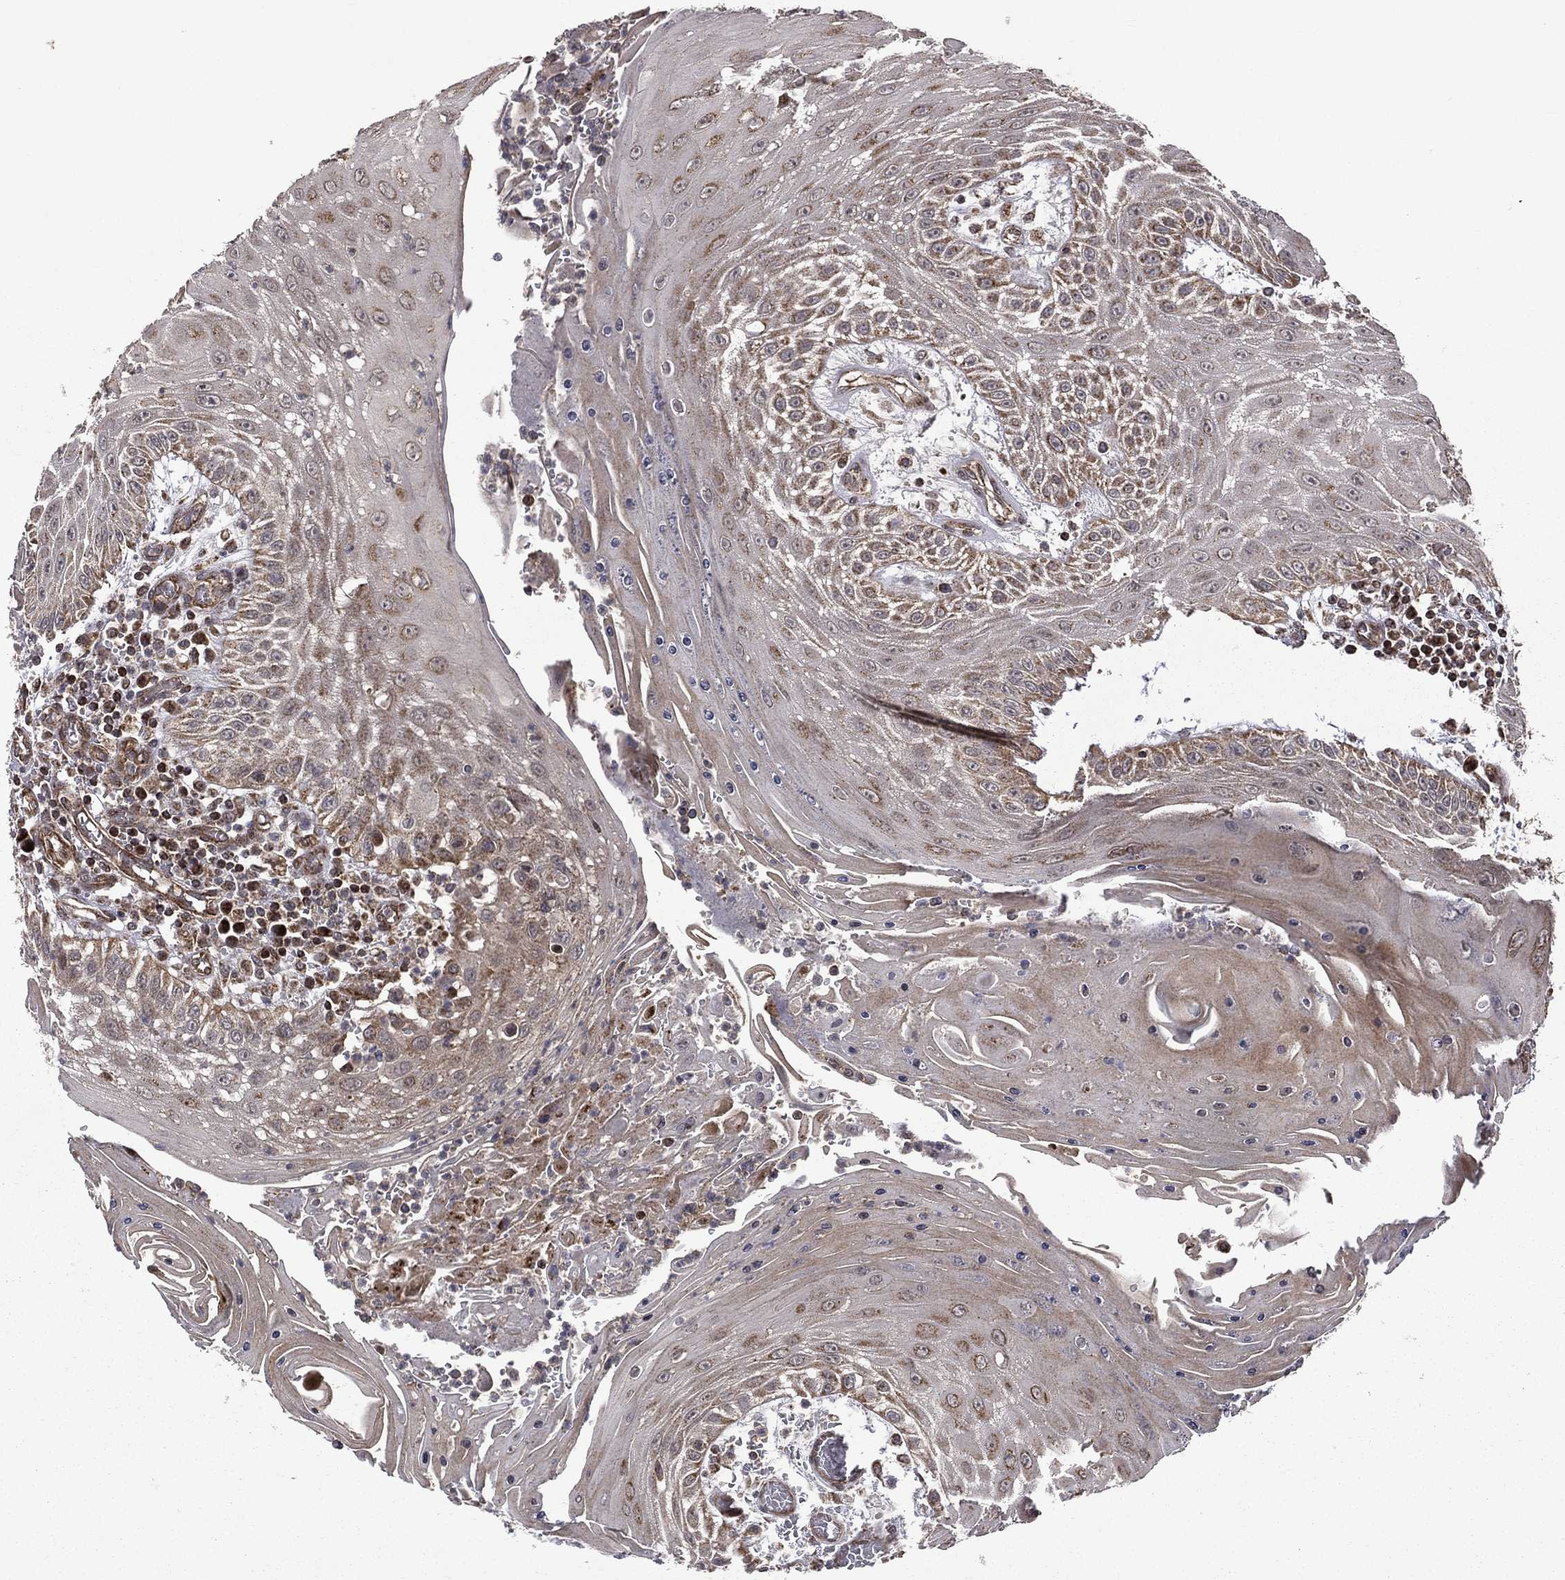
{"staining": {"intensity": "moderate", "quantity": "25%-75%", "location": "cytoplasmic/membranous"}, "tissue": "head and neck cancer", "cell_type": "Tumor cells", "image_type": "cancer", "snomed": [{"axis": "morphology", "description": "Squamous cell carcinoma, NOS"}, {"axis": "topography", "description": "Oral tissue"}, {"axis": "topography", "description": "Head-Neck"}], "caption": "DAB (3,3'-diaminobenzidine) immunohistochemical staining of human head and neck cancer reveals moderate cytoplasmic/membranous protein positivity in approximately 25%-75% of tumor cells. (brown staining indicates protein expression, while blue staining denotes nuclei).", "gene": "GIMAP6", "patient": {"sex": "male", "age": 58}}